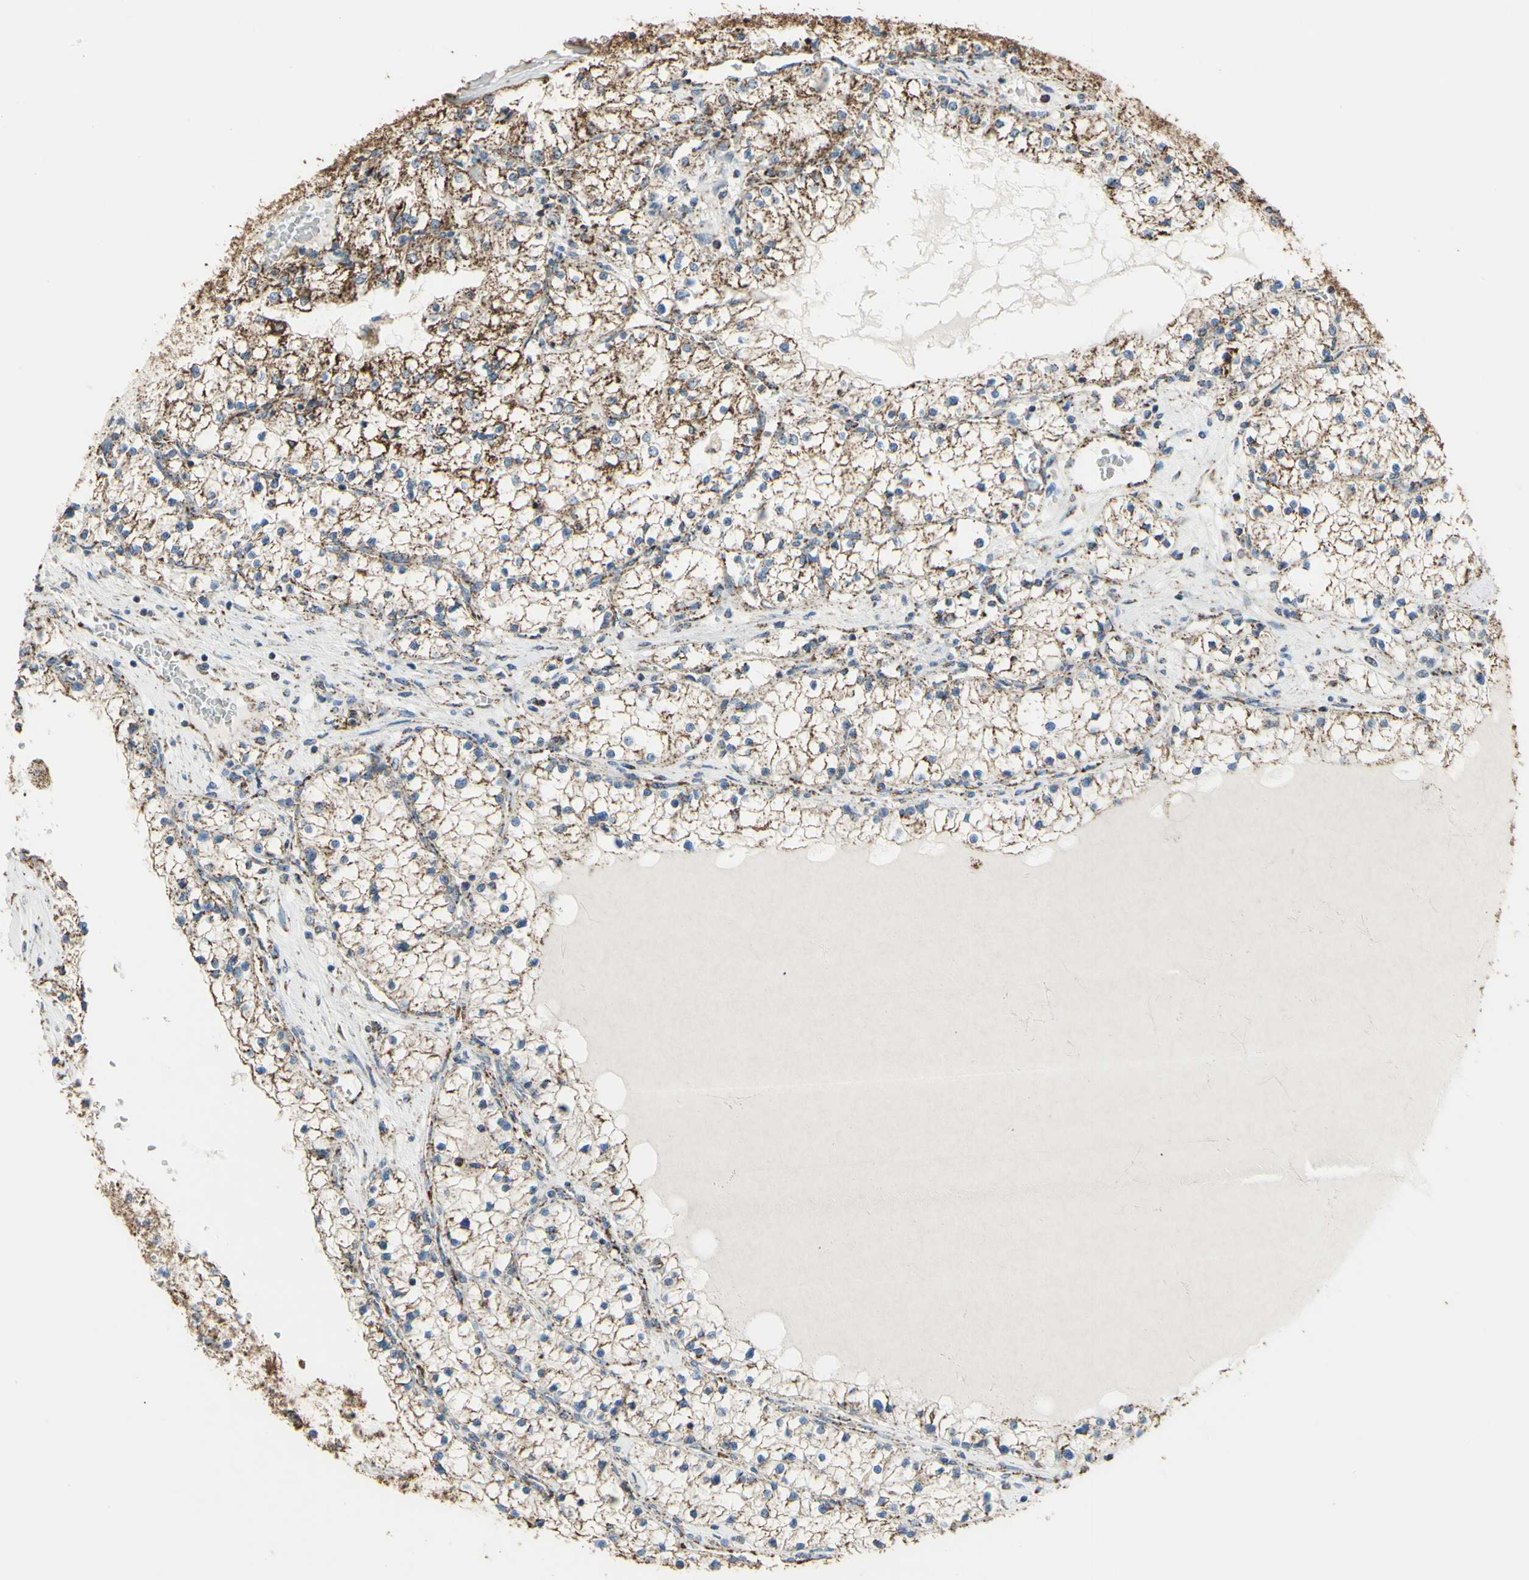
{"staining": {"intensity": "moderate", "quantity": "25%-75%", "location": "cytoplasmic/membranous"}, "tissue": "renal cancer", "cell_type": "Tumor cells", "image_type": "cancer", "snomed": [{"axis": "morphology", "description": "Adenocarcinoma, NOS"}, {"axis": "topography", "description": "Kidney"}], "caption": "Approximately 25%-75% of tumor cells in renal cancer (adenocarcinoma) demonstrate moderate cytoplasmic/membranous protein staining as visualized by brown immunohistochemical staining.", "gene": "CMKLR2", "patient": {"sex": "male", "age": 68}}